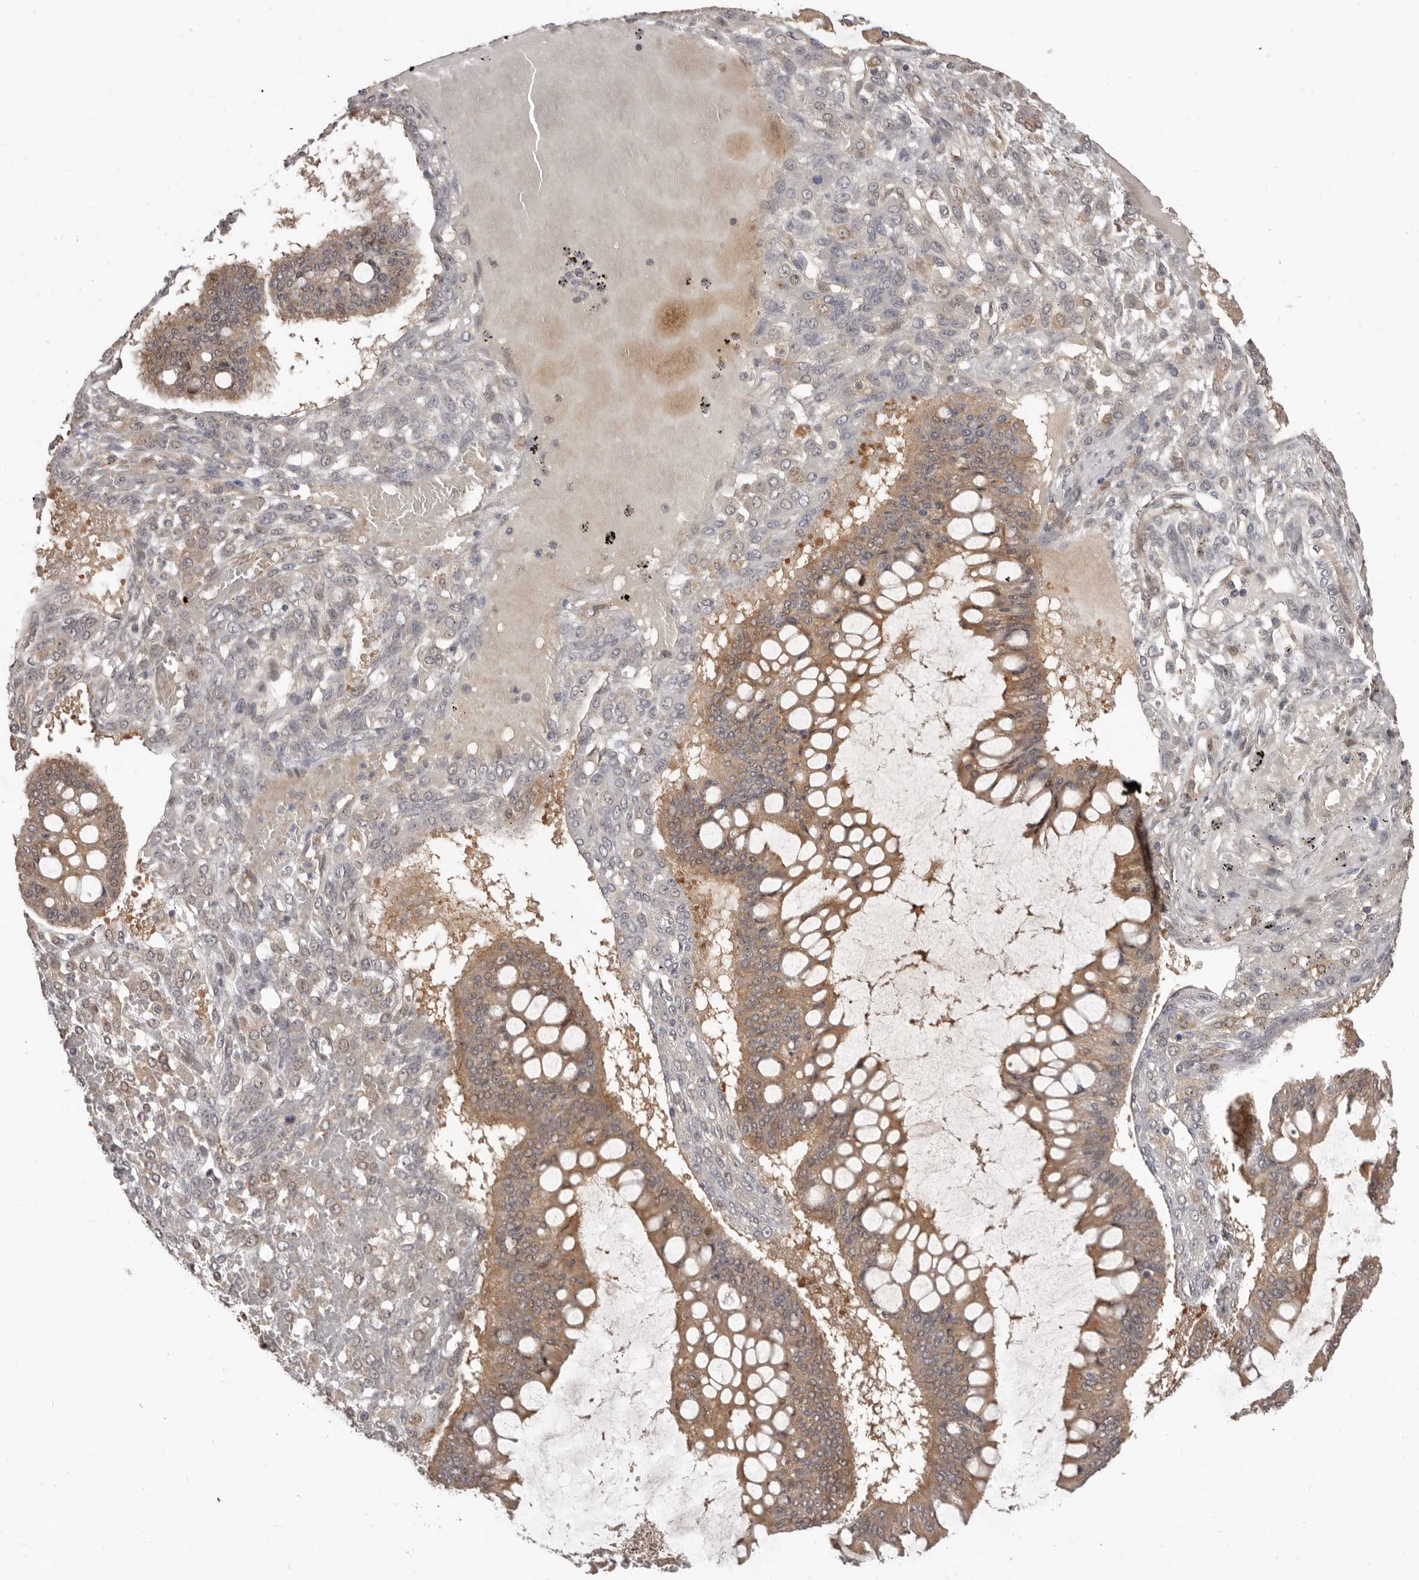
{"staining": {"intensity": "moderate", "quantity": ">75%", "location": "cytoplasmic/membranous"}, "tissue": "ovarian cancer", "cell_type": "Tumor cells", "image_type": "cancer", "snomed": [{"axis": "morphology", "description": "Cystadenocarcinoma, mucinous, NOS"}, {"axis": "topography", "description": "Ovary"}], "caption": "Mucinous cystadenocarcinoma (ovarian) stained with a protein marker shows moderate staining in tumor cells.", "gene": "BAD", "patient": {"sex": "female", "age": 73}}